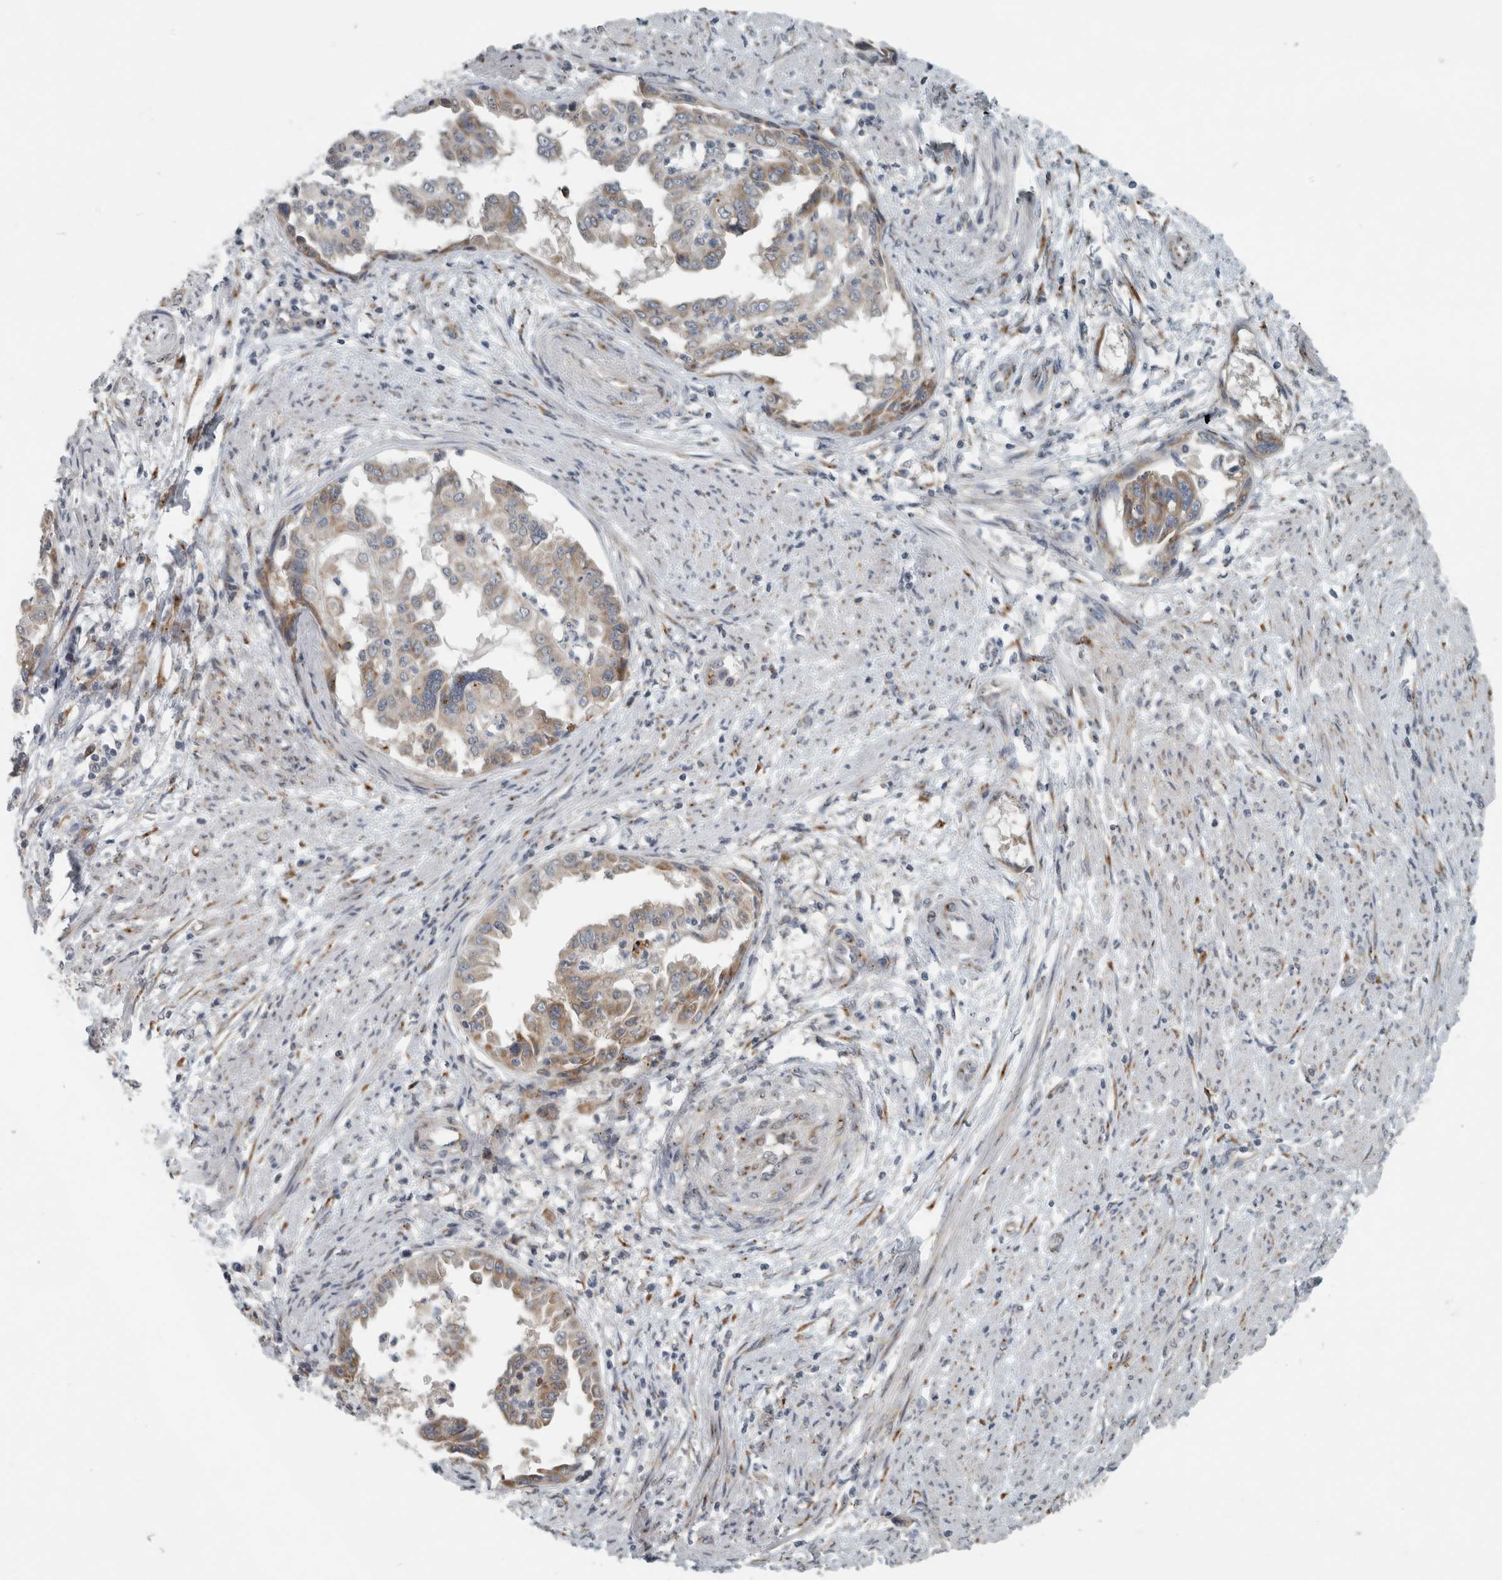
{"staining": {"intensity": "weak", "quantity": ">75%", "location": "cytoplasmic/membranous"}, "tissue": "endometrial cancer", "cell_type": "Tumor cells", "image_type": "cancer", "snomed": [{"axis": "morphology", "description": "Adenocarcinoma, NOS"}, {"axis": "topography", "description": "Endometrium"}], "caption": "Immunohistochemistry (DAB) staining of human adenocarcinoma (endometrial) exhibits weak cytoplasmic/membranous protein staining in about >75% of tumor cells.", "gene": "KIF1C", "patient": {"sex": "female", "age": 85}}